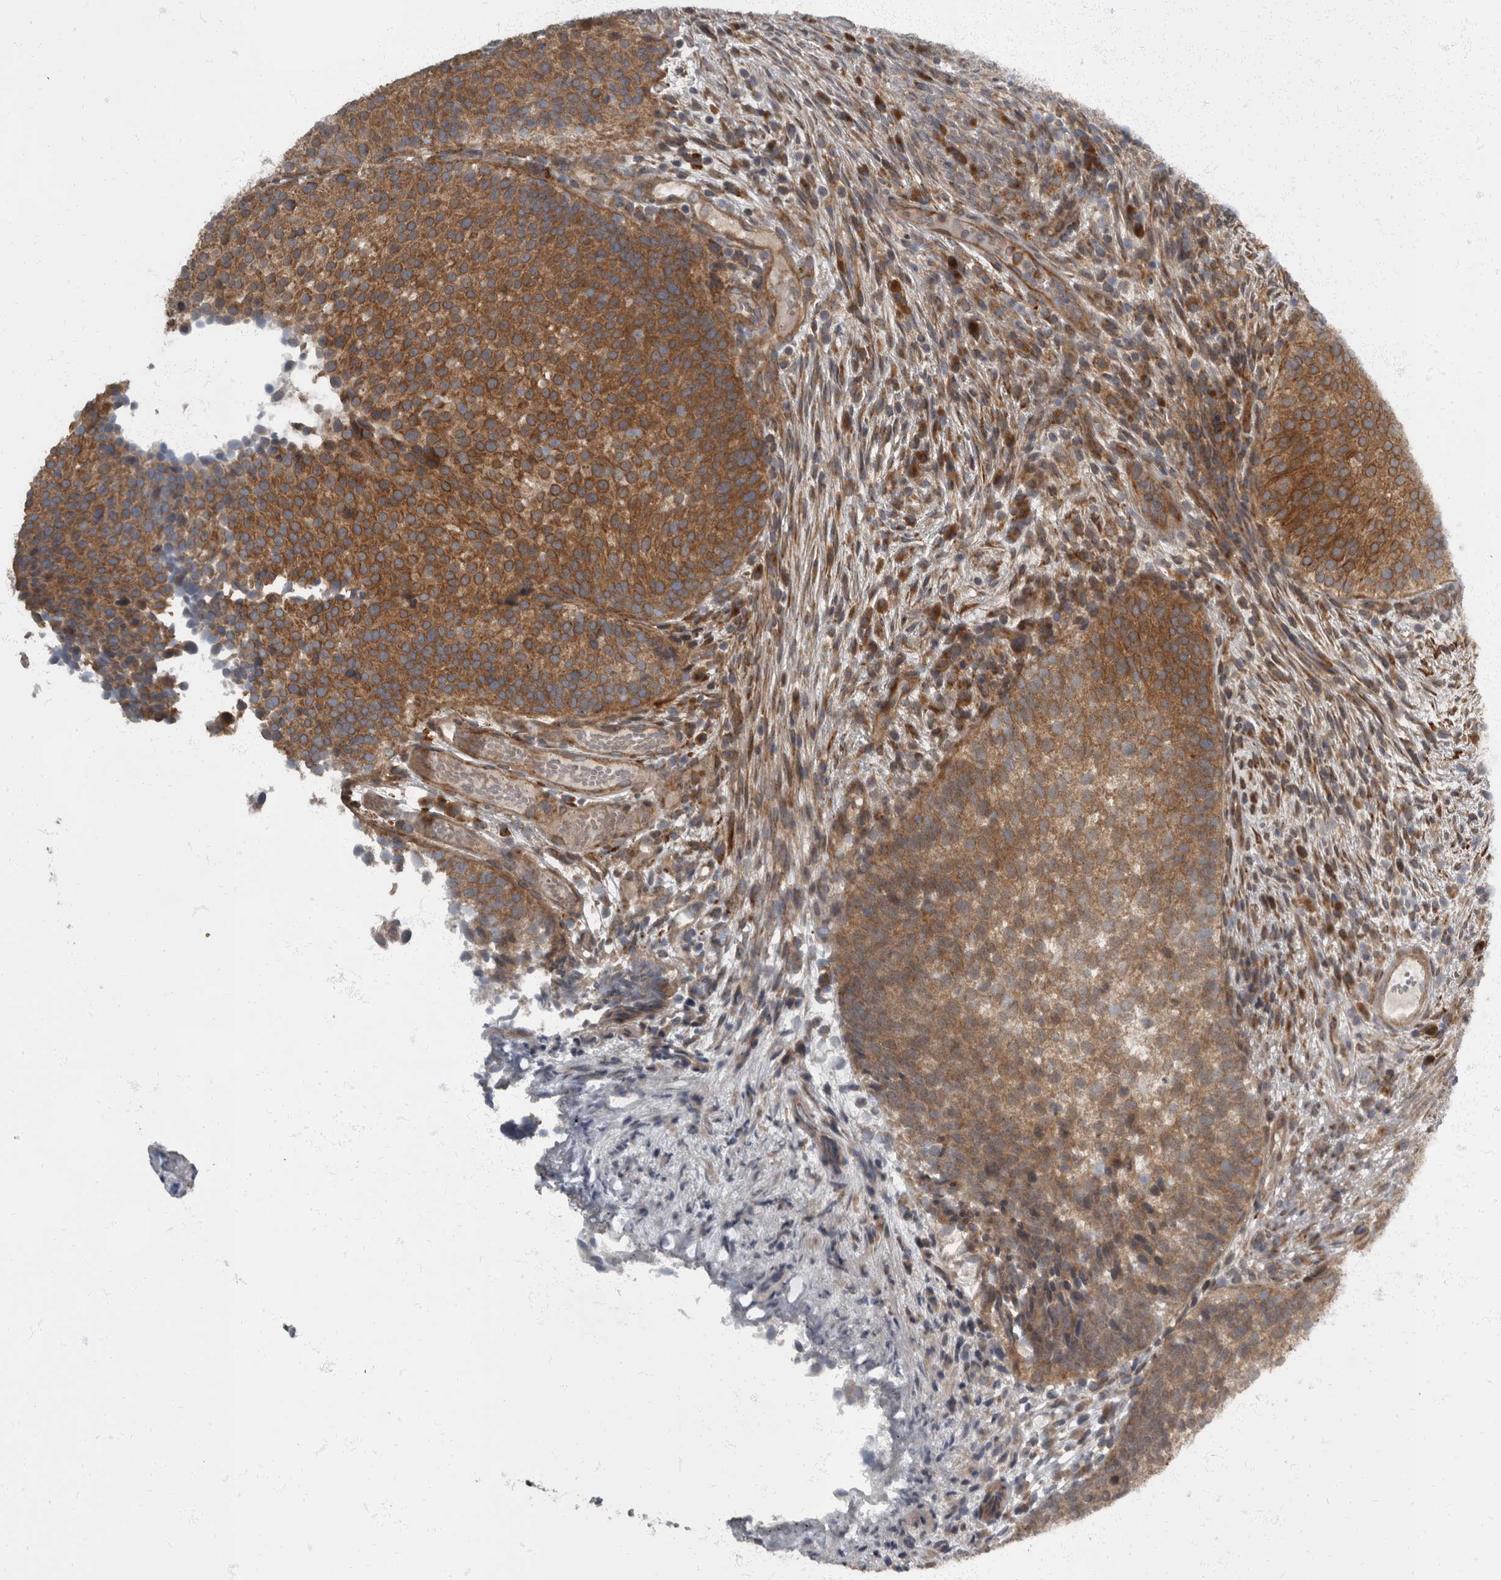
{"staining": {"intensity": "strong", "quantity": ">75%", "location": "cytoplasmic/membranous"}, "tissue": "urothelial cancer", "cell_type": "Tumor cells", "image_type": "cancer", "snomed": [{"axis": "morphology", "description": "Urothelial carcinoma, Low grade"}, {"axis": "topography", "description": "Urinary bladder"}], "caption": "DAB (3,3'-diaminobenzidine) immunohistochemical staining of low-grade urothelial carcinoma exhibits strong cytoplasmic/membranous protein positivity in about >75% of tumor cells.", "gene": "RABGGTB", "patient": {"sex": "male", "age": 86}}